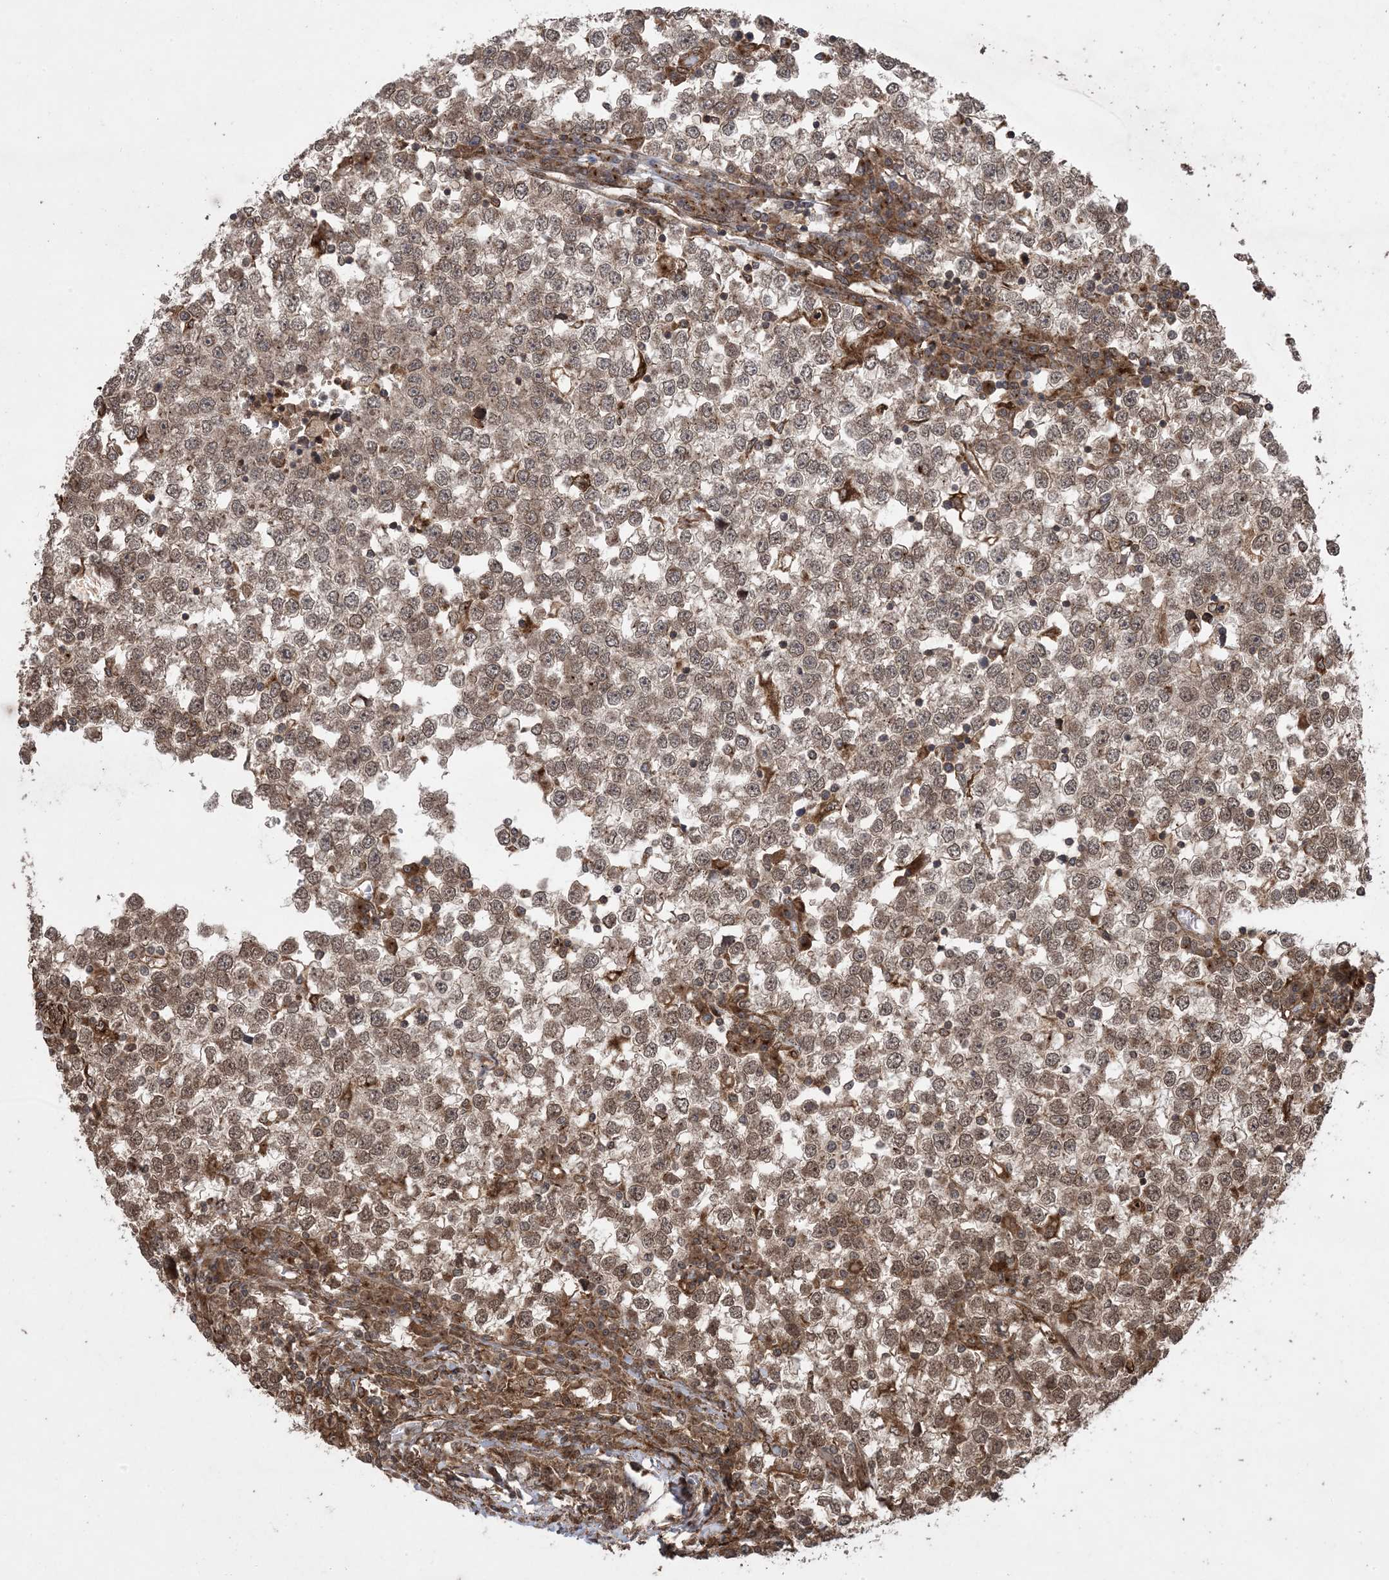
{"staining": {"intensity": "moderate", "quantity": ">75%", "location": "cytoplasmic/membranous,nuclear"}, "tissue": "testis cancer", "cell_type": "Tumor cells", "image_type": "cancer", "snomed": [{"axis": "morphology", "description": "Seminoma, NOS"}, {"axis": "topography", "description": "Testis"}], "caption": "Immunohistochemistry (IHC) micrograph of neoplastic tissue: human testis seminoma stained using immunohistochemistry reveals medium levels of moderate protein expression localized specifically in the cytoplasmic/membranous and nuclear of tumor cells, appearing as a cytoplasmic/membranous and nuclear brown color.", "gene": "ZNF511", "patient": {"sex": "male", "age": 65}}